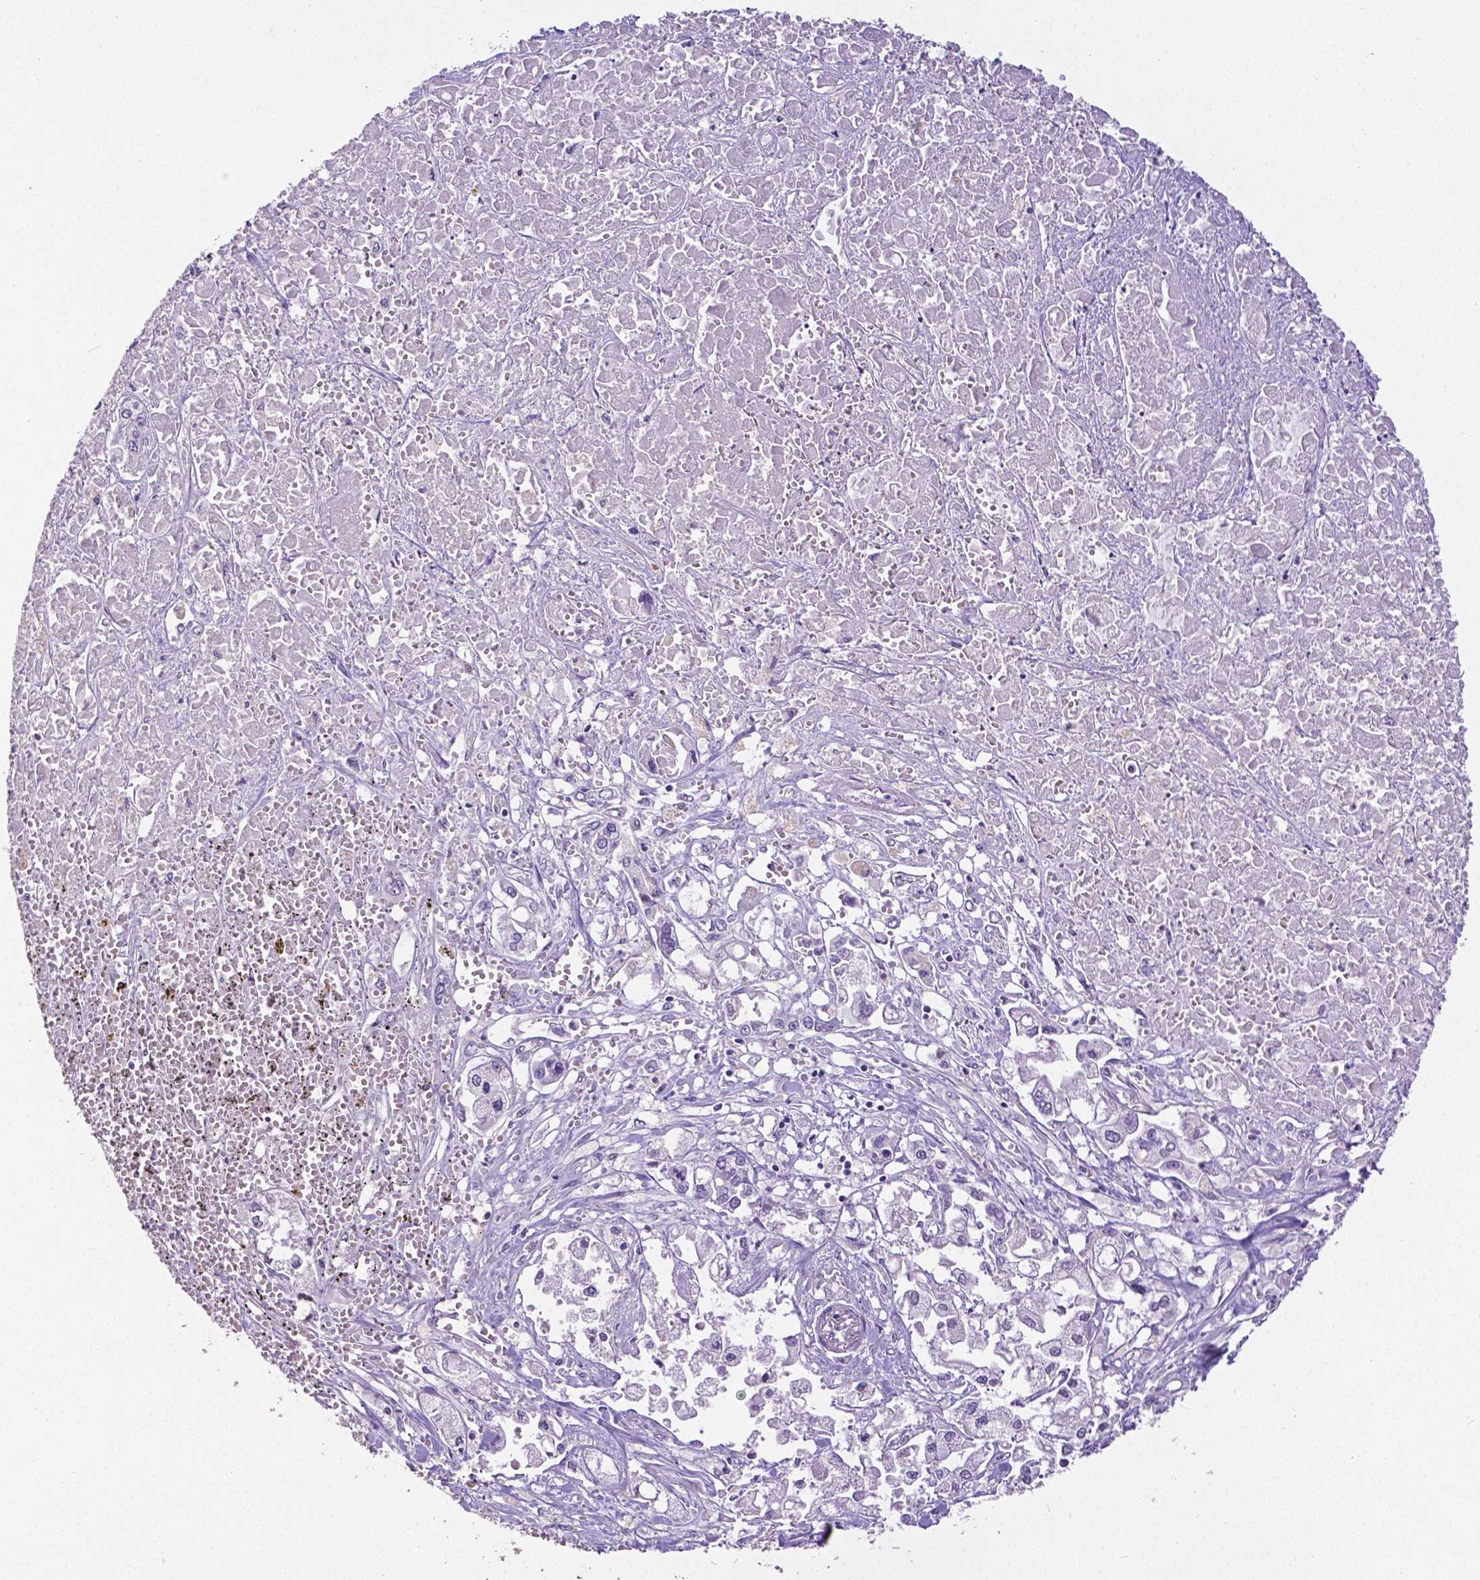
{"staining": {"intensity": "negative", "quantity": "none", "location": "none"}, "tissue": "pancreatic cancer", "cell_type": "Tumor cells", "image_type": "cancer", "snomed": [{"axis": "morphology", "description": "Adenocarcinoma, NOS"}, {"axis": "topography", "description": "Pancreas"}], "caption": "This is an immunohistochemistry (IHC) image of human pancreatic cancer. There is no positivity in tumor cells.", "gene": "CD4", "patient": {"sex": "male", "age": 71}}